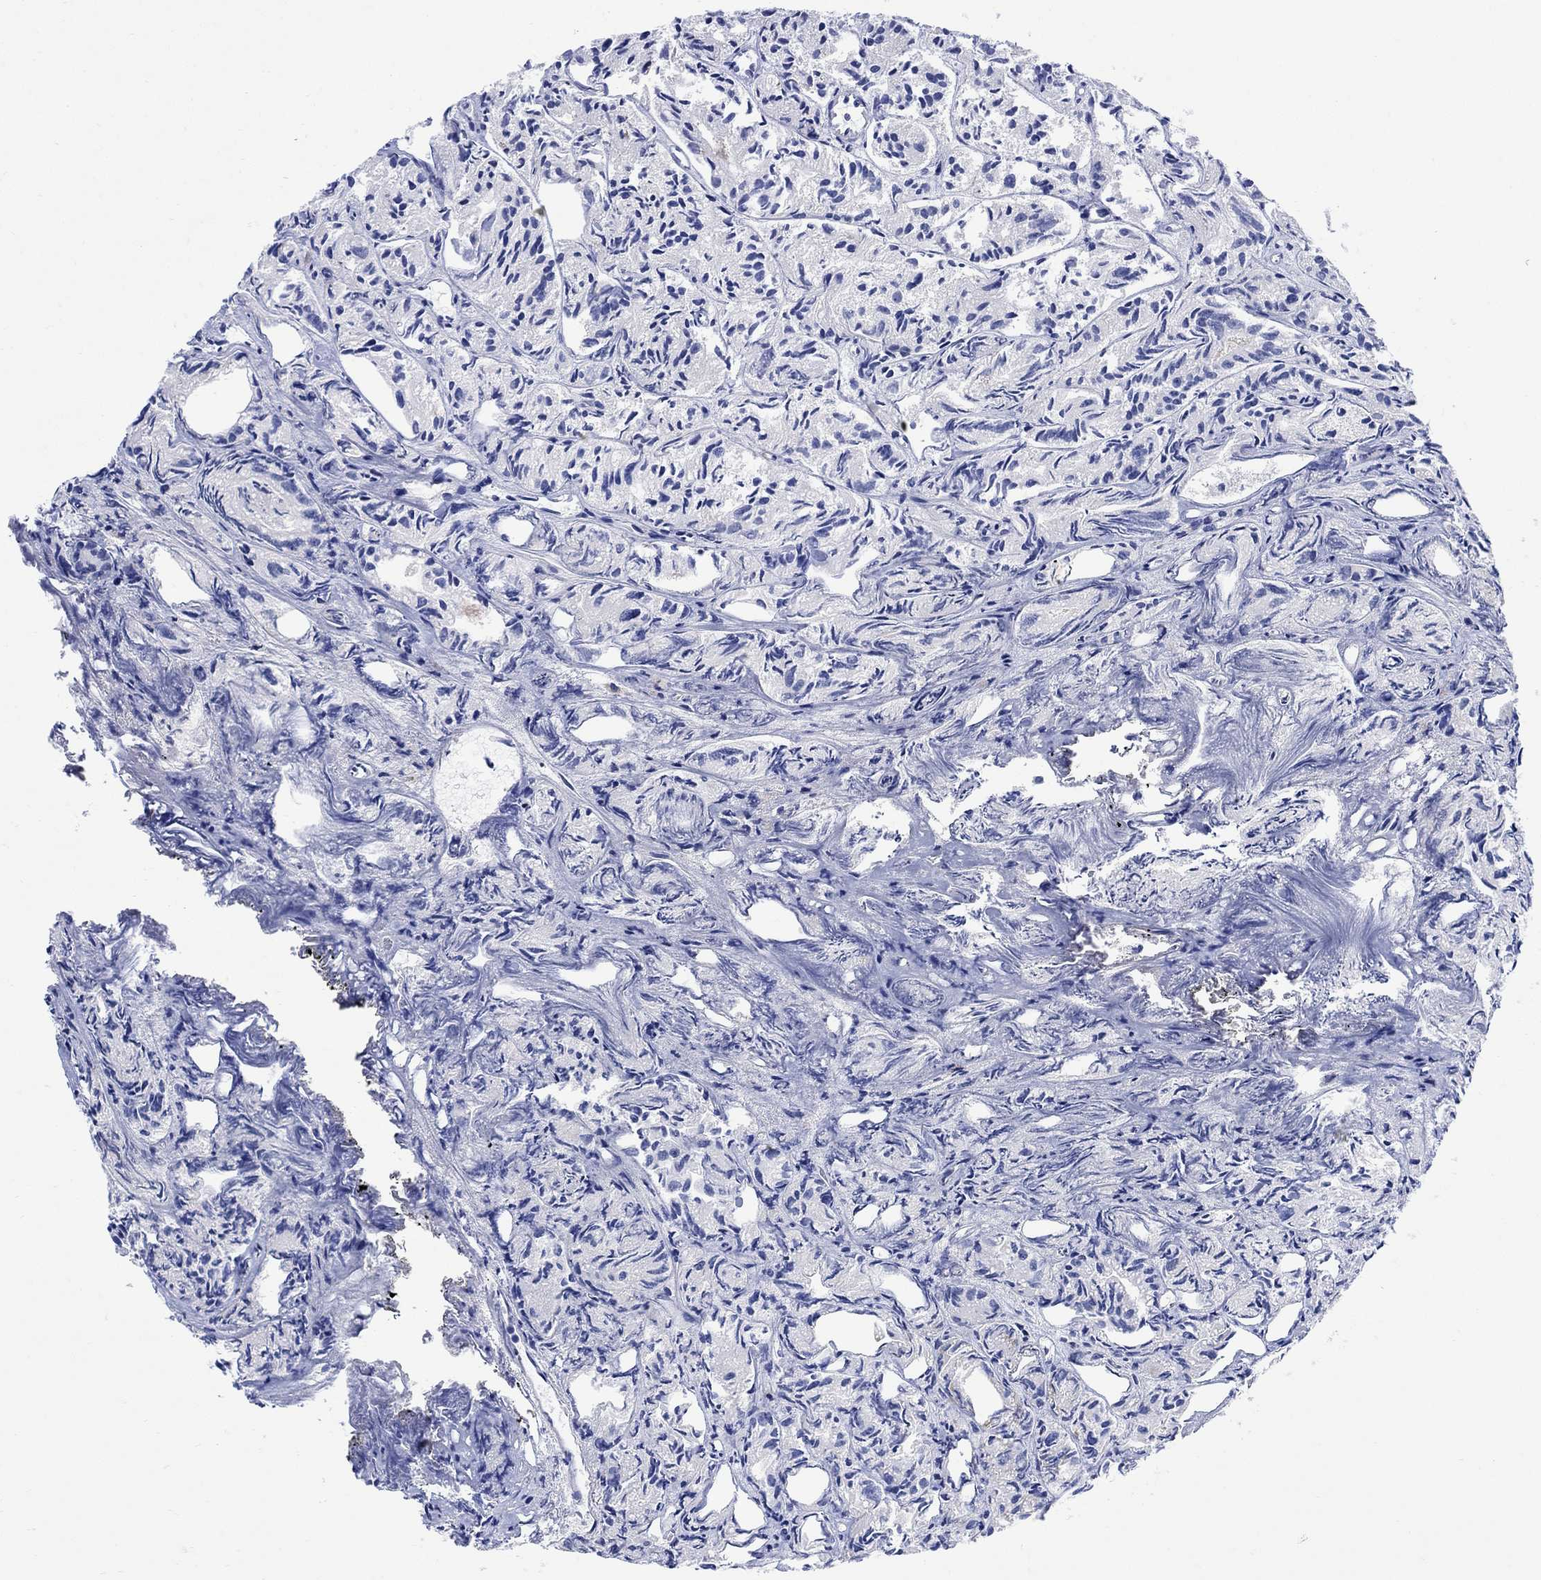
{"staining": {"intensity": "negative", "quantity": "none", "location": "none"}, "tissue": "prostate cancer", "cell_type": "Tumor cells", "image_type": "cancer", "snomed": [{"axis": "morphology", "description": "Adenocarcinoma, Medium grade"}, {"axis": "topography", "description": "Prostate"}], "caption": "The IHC image has no significant positivity in tumor cells of prostate cancer (adenocarcinoma (medium-grade)) tissue.", "gene": "MYL1", "patient": {"sex": "male", "age": 74}}